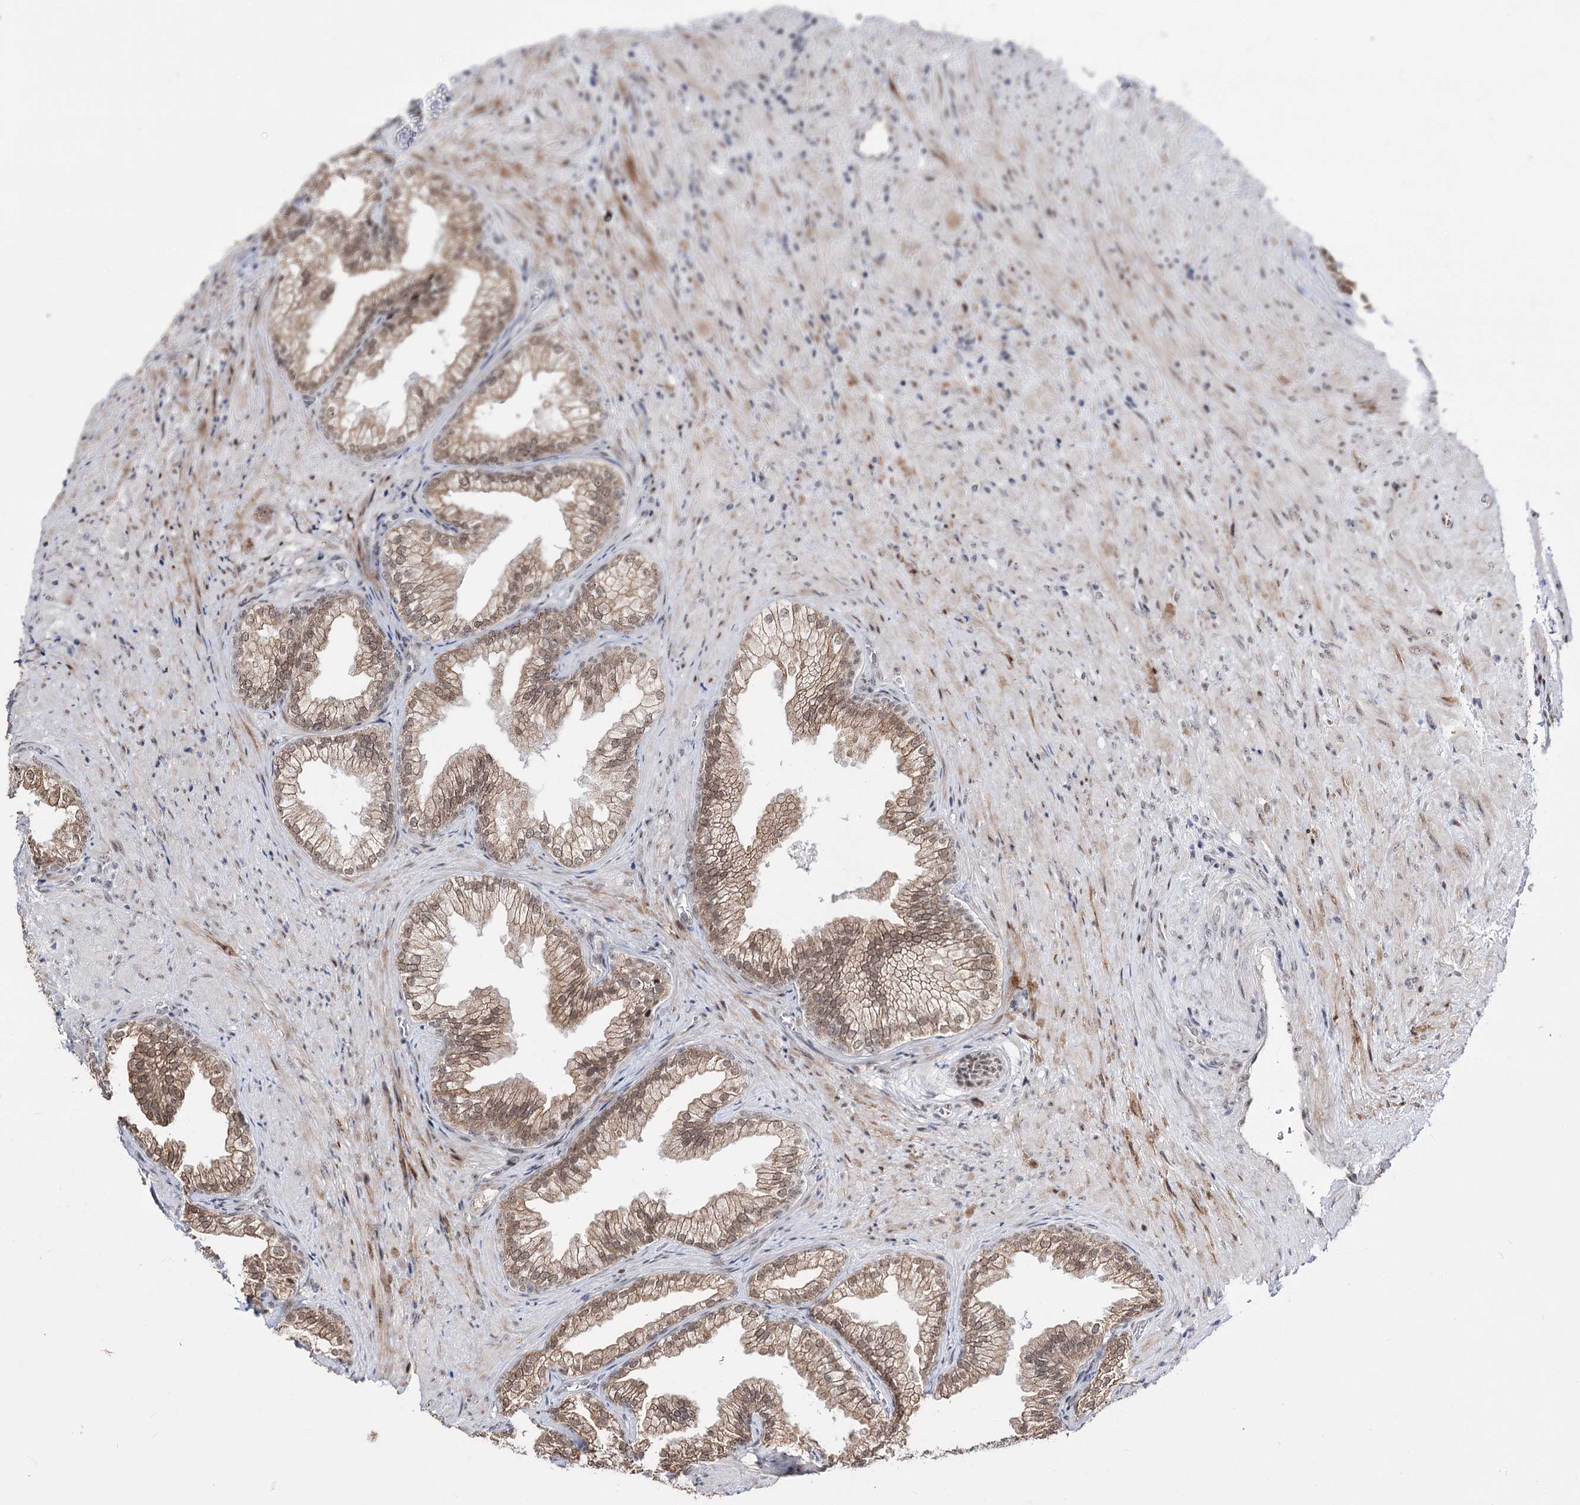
{"staining": {"intensity": "moderate", "quantity": ">75%", "location": "cytoplasmic/membranous,nuclear"}, "tissue": "prostate", "cell_type": "Glandular cells", "image_type": "normal", "snomed": [{"axis": "morphology", "description": "Normal tissue, NOS"}, {"axis": "topography", "description": "Prostate"}], "caption": "Immunohistochemical staining of unremarkable prostate exhibits moderate cytoplasmic/membranous,nuclear protein positivity in approximately >75% of glandular cells. Ihc stains the protein in brown and the nuclei are stained blue.", "gene": "STOX1", "patient": {"sex": "male", "age": 76}}